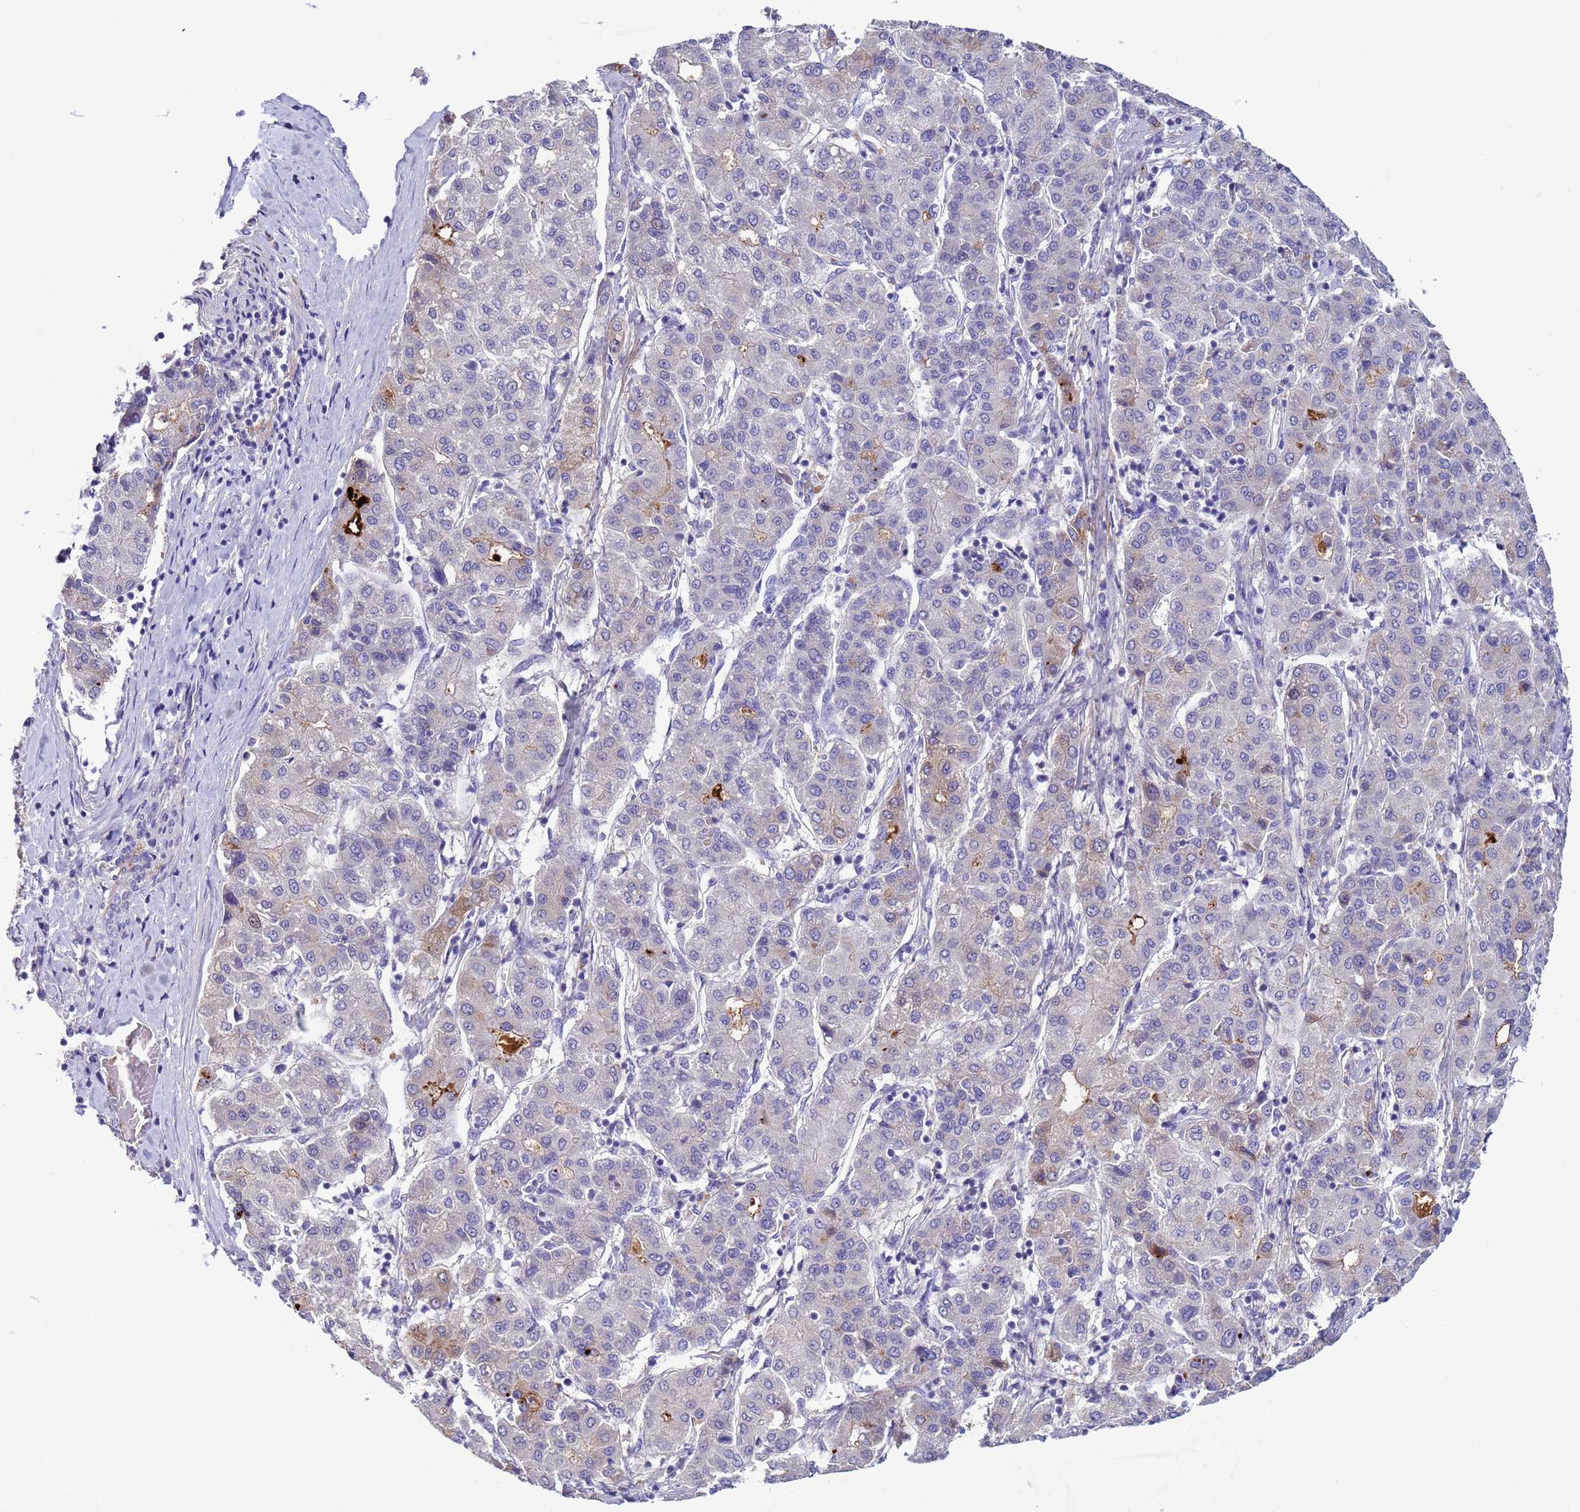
{"staining": {"intensity": "negative", "quantity": "none", "location": "none"}, "tissue": "liver cancer", "cell_type": "Tumor cells", "image_type": "cancer", "snomed": [{"axis": "morphology", "description": "Carcinoma, Hepatocellular, NOS"}, {"axis": "topography", "description": "Liver"}], "caption": "Immunohistochemical staining of human liver cancer exhibits no significant expression in tumor cells.", "gene": "TRIM51", "patient": {"sex": "male", "age": 65}}